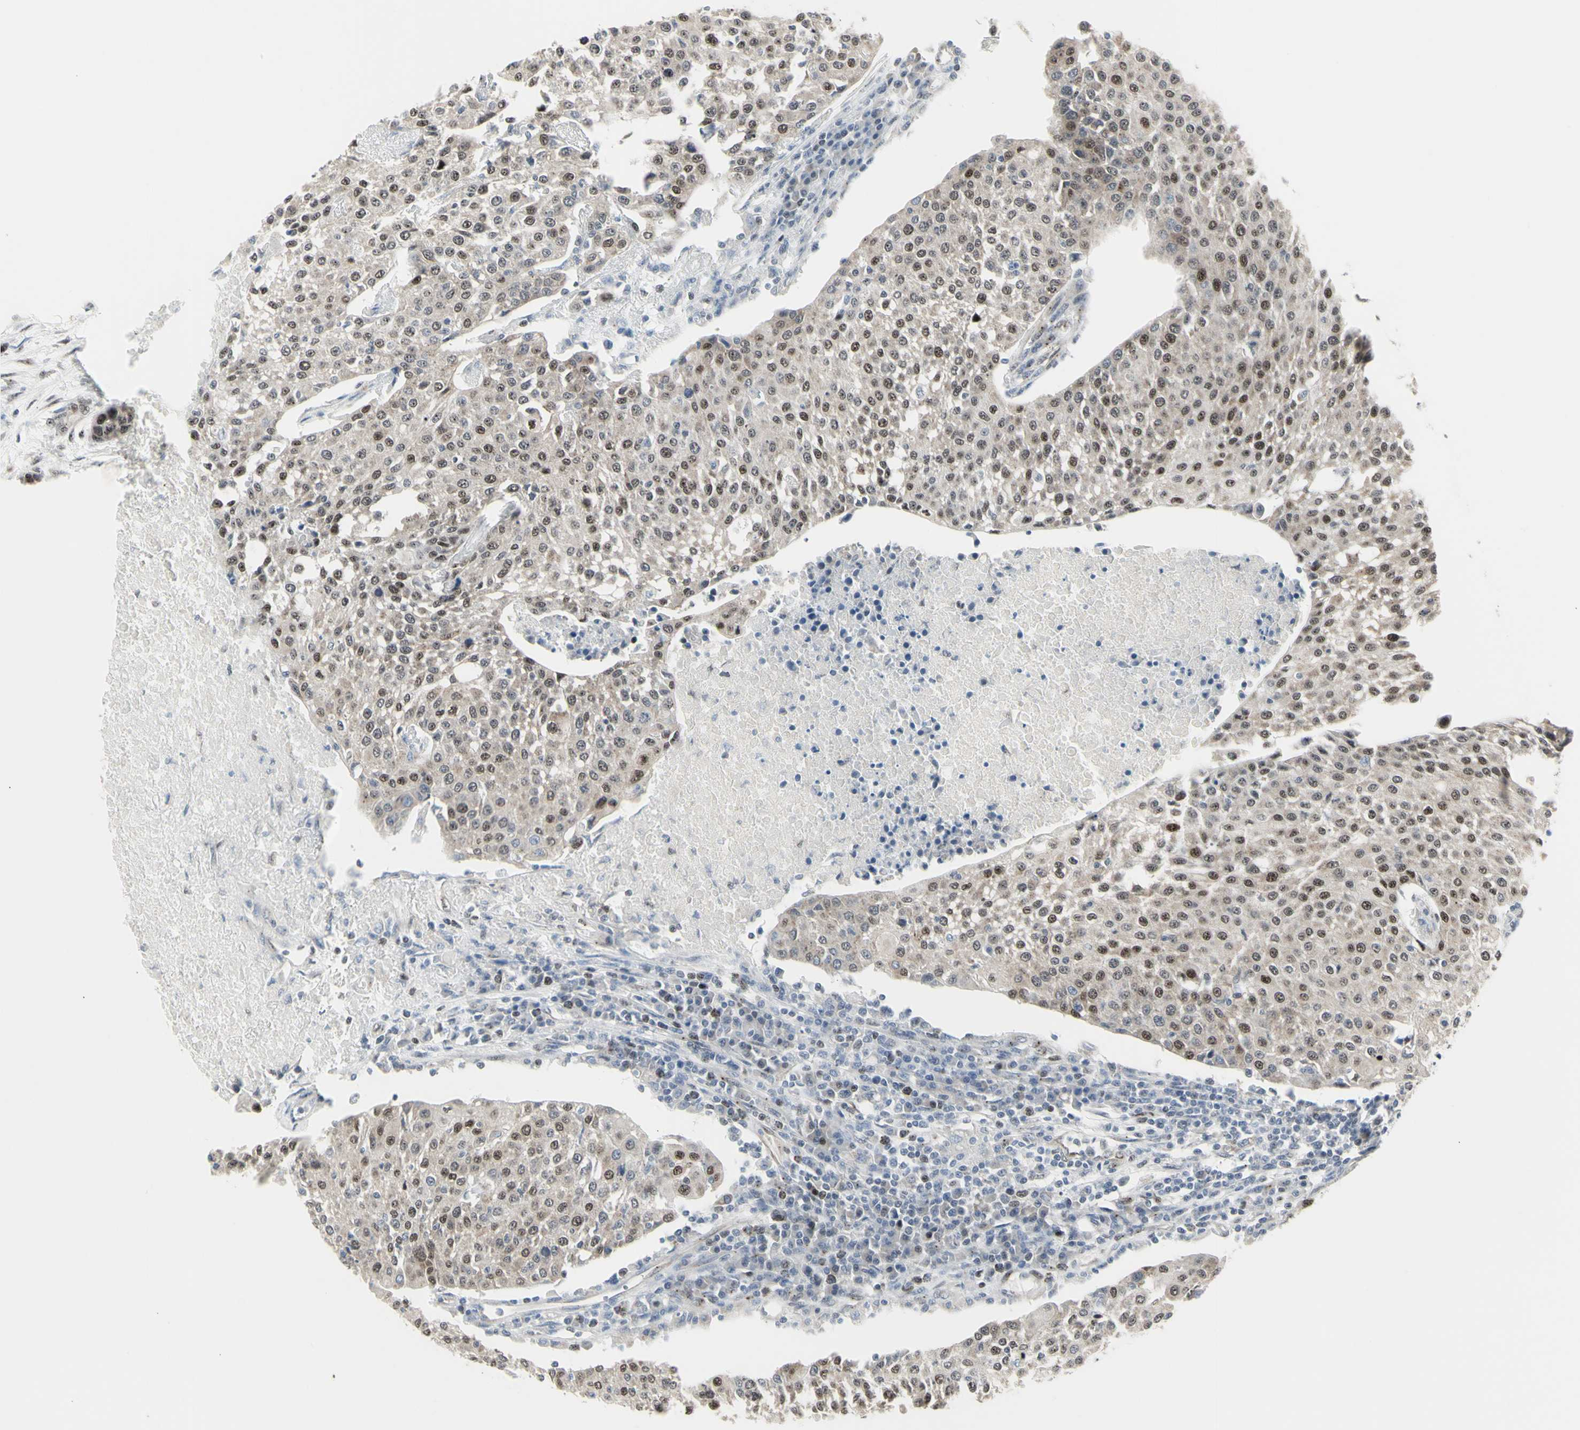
{"staining": {"intensity": "moderate", "quantity": ">75%", "location": "nuclear"}, "tissue": "urothelial cancer", "cell_type": "Tumor cells", "image_type": "cancer", "snomed": [{"axis": "morphology", "description": "Urothelial carcinoma, High grade"}, {"axis": "topography", "description": "Urinary bladder"}], "caption": "Urothelial carcinoma (high-grade) tissue shows moderate nuclear positivity in about >75% of tumor cells, visualized by immunohistochemistry.", "gene": "DHRS7B", "patient": {"sex": "female", "age": 85}}